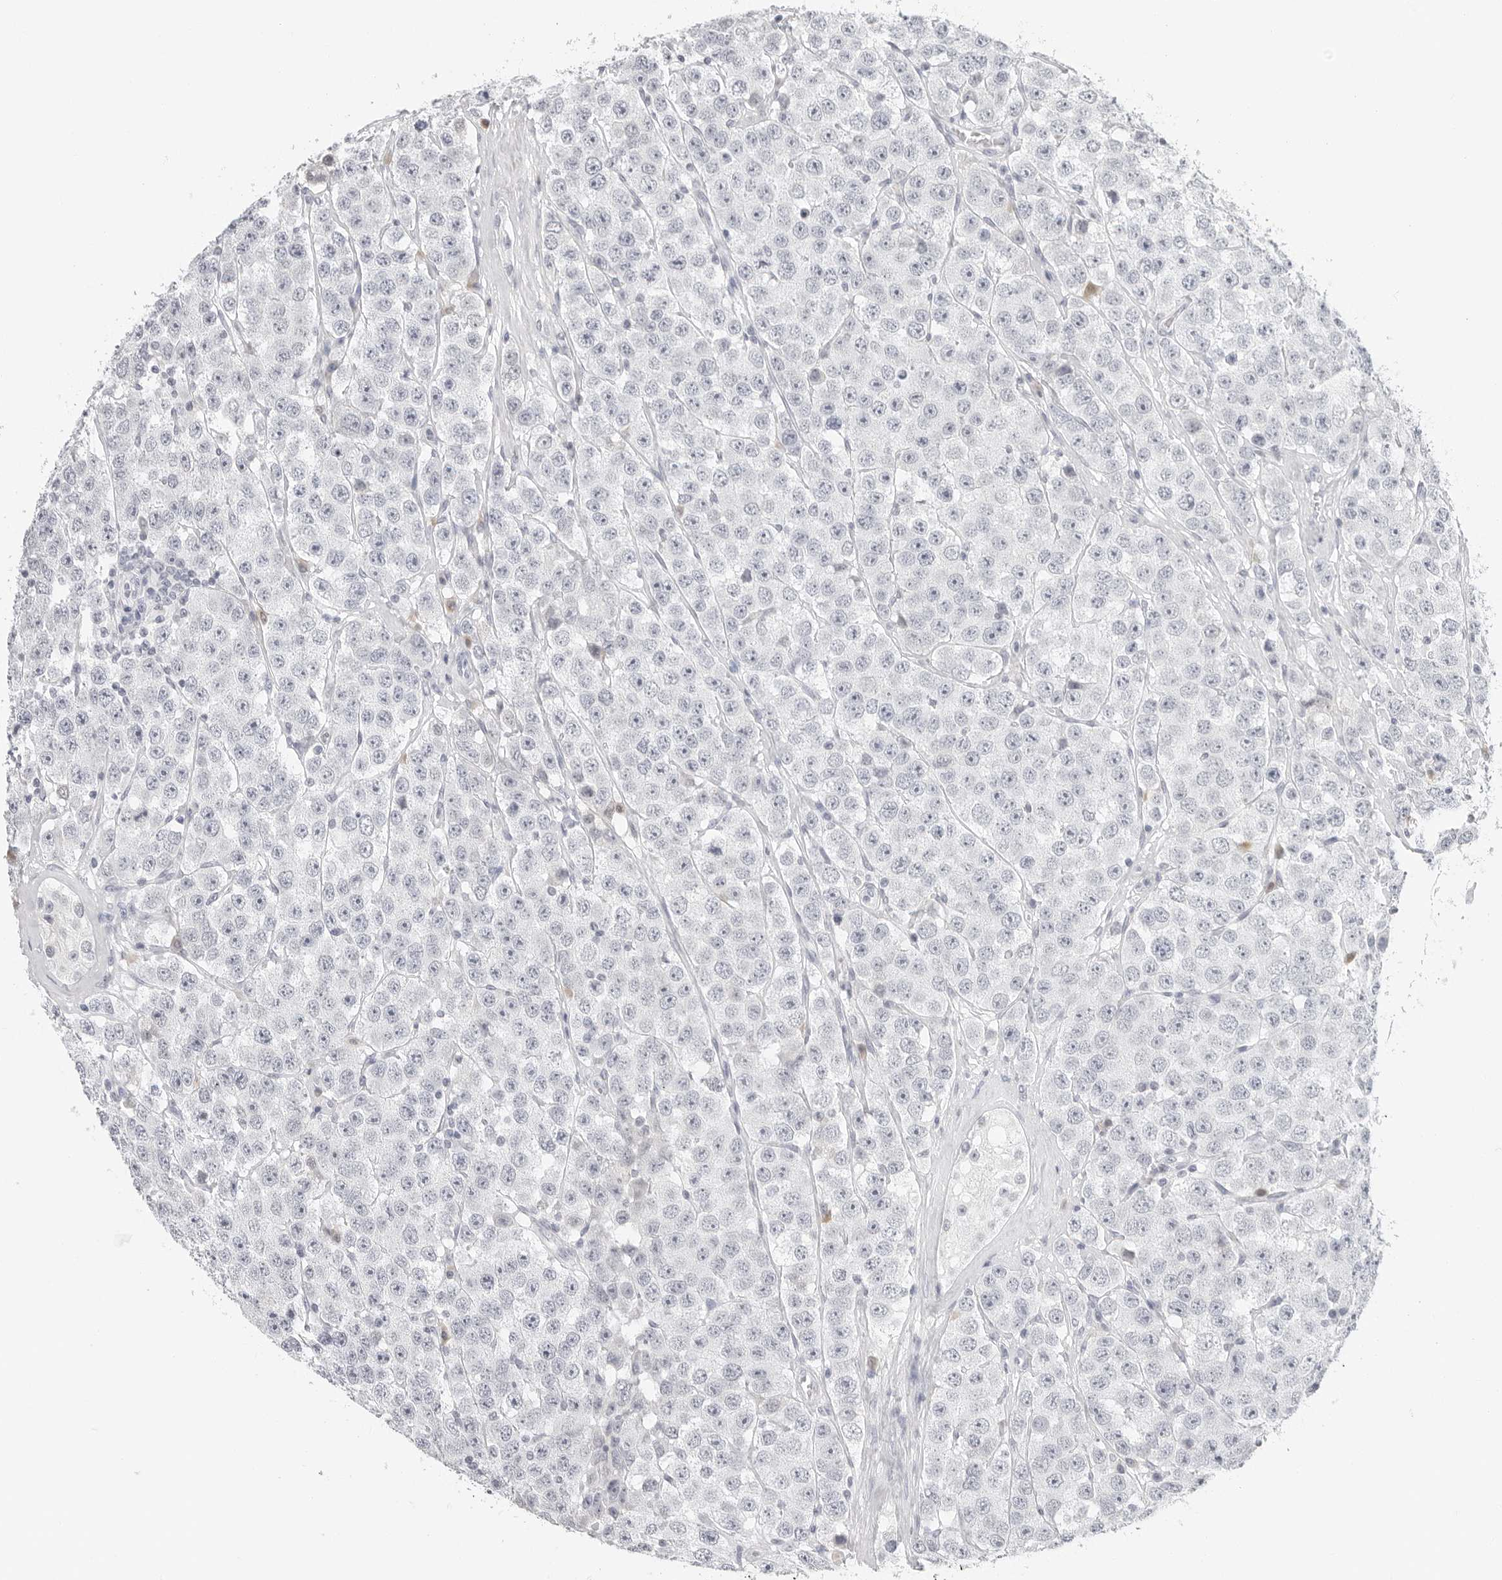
{"staining": {"intensity": "negative", "quantity": "none", "location": "none"}, "tissue": "testis cancer", "cell_type": "Tumor cells", "image_type": "cancer", "snomed": [{"axis": "morphology", "description": "Seminoma, NOS"}, {"axis": "topography", "description": "Testis"}], "caption": "The image reveals no staining of tumor cells in testis cancer. (Stains: DAB (3,3'-diaminobenzidine) IHC with hematoxylin counter stain, Microscopy: brightfield microscopy at high magnification).", "gene": "EDN2", "patient": {"sex": "male", "age": 28}}